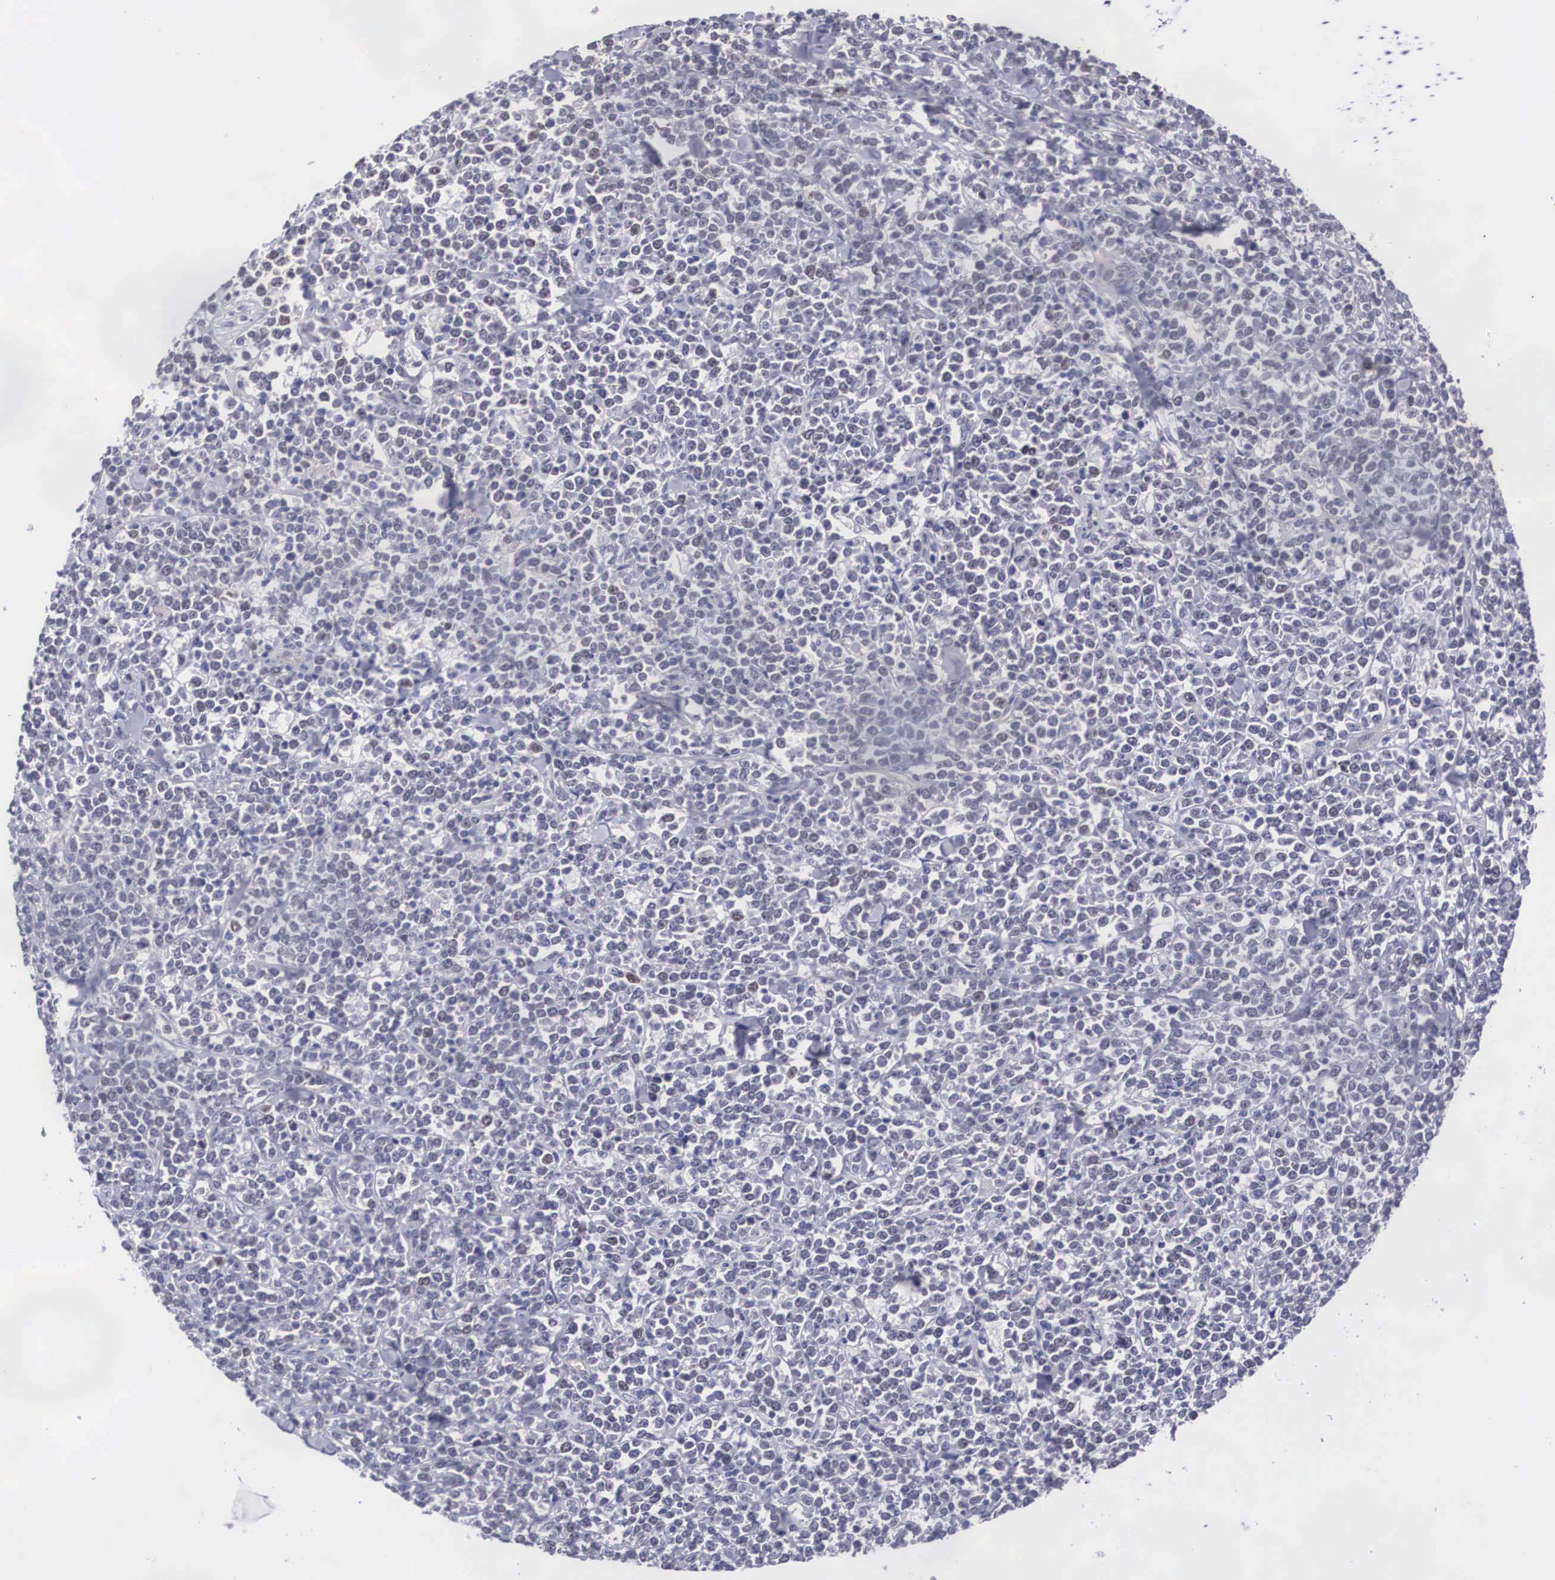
{"staining": {"intensity": "negative", "quantity": "none", "location": "none"}, "tissue": "lymphoma", "cell_type": "Tumor cells", "image_type": "cancer", "snomed": [{"axis": "morphology", "description": "Malignant lymphoma, non-Hodgkin's type, High grade"}, {"axis": "topography", "description": "Small intestine"}, {"axis": "topography", "description": "Colon"}], "caption": "A high-resolution photomicrograph shows immunohistochemistry (IHC) staining of malignant lymphoma, non-Hodgkin's type (high-grade), which exhibits no significant positivity in tumor cells.", "gene": "MAST4", "patient": {"sex": "male", "age": 8}}